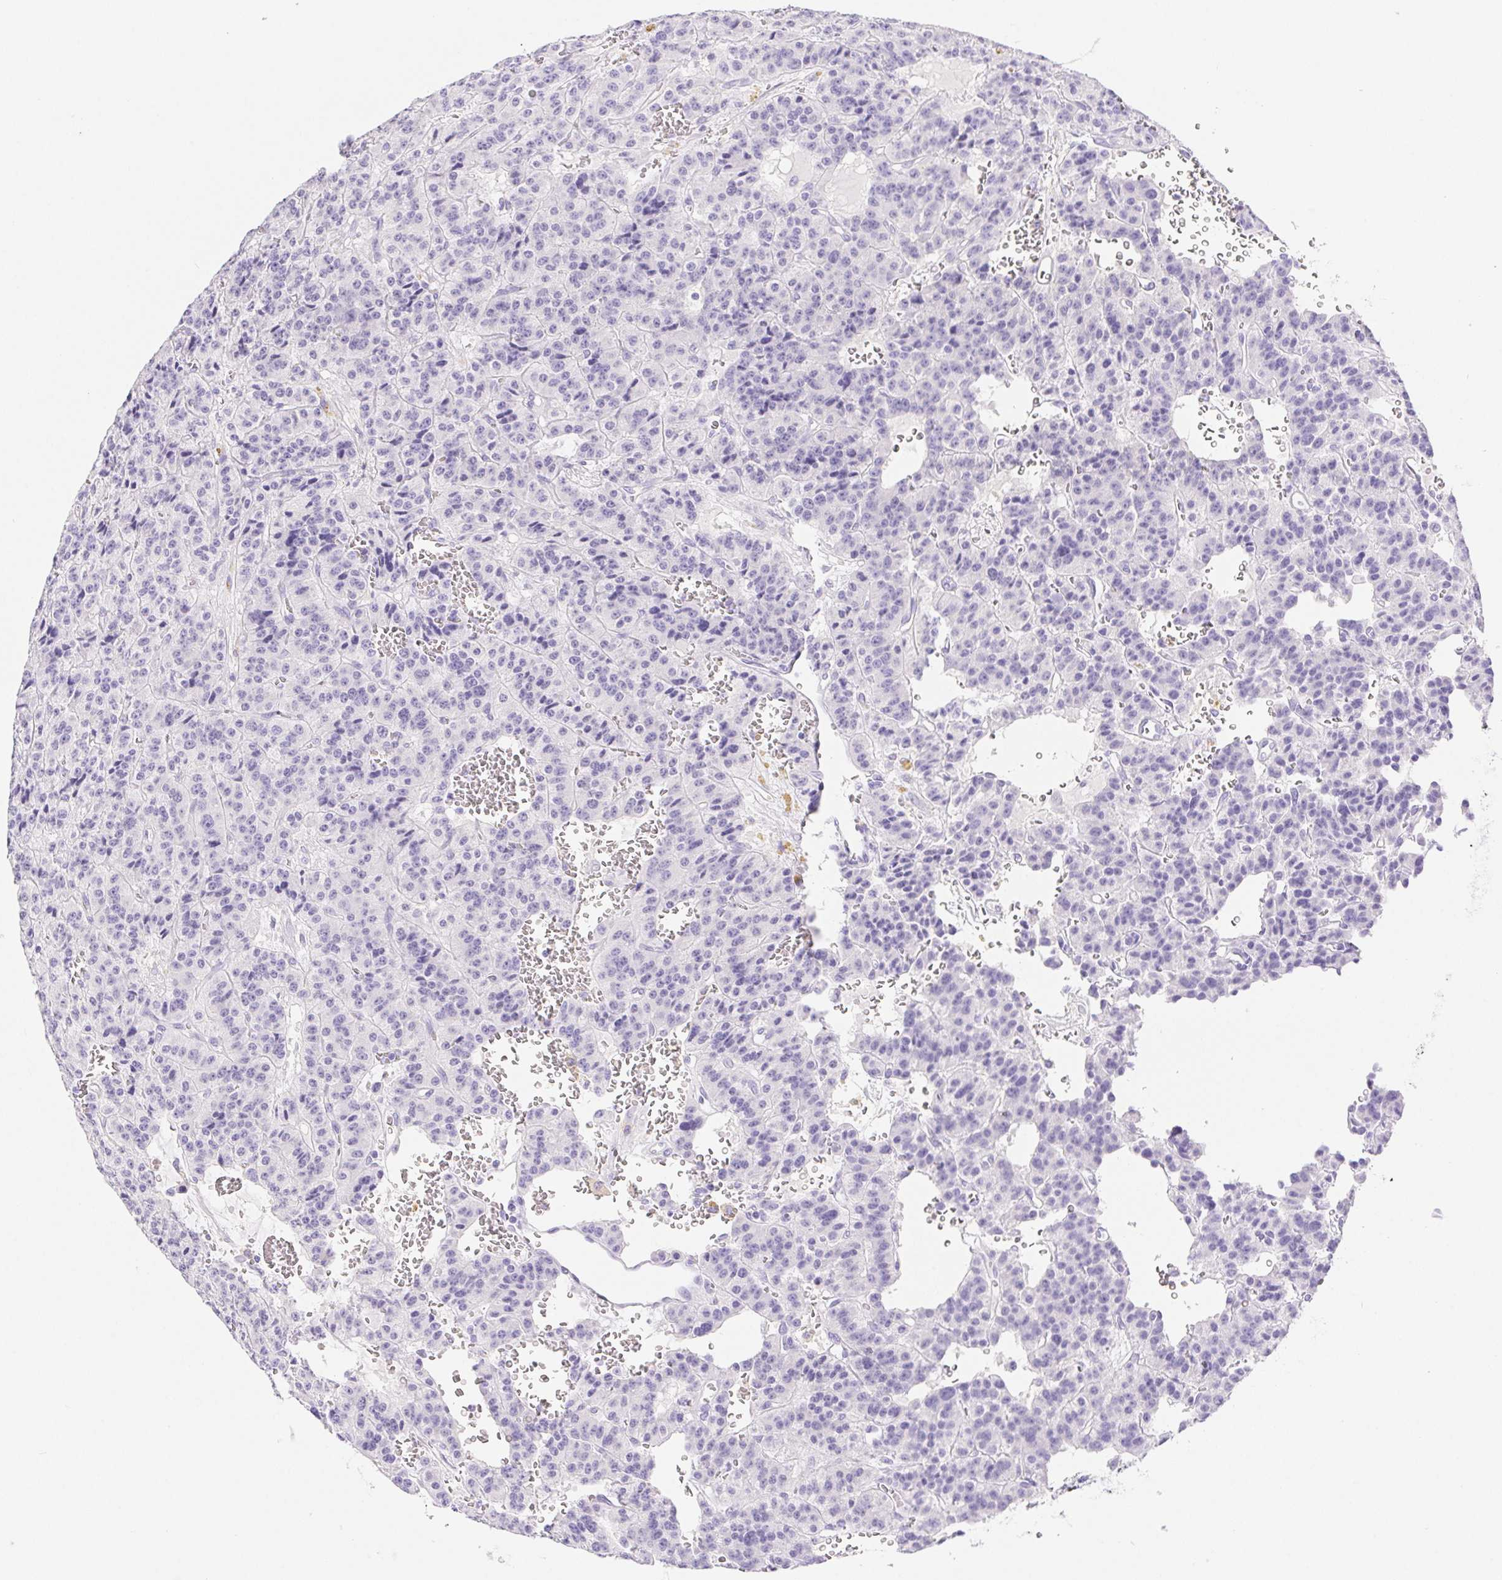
{"staining": {"intensity": "negative", "quantity": "none", "location": "none"}, "tissue": "carcinoid", "cell_type": "Tumor cells", "image_type": "cancer", "snomed": [{"axis": "morphology", "description": "Carcinoid, malignant, NOS"}, {"axis": "topography", "description": "Lung"}], "caption": "This is an immunohistochemistry (IHC) photomicrograph of human carcinoid. There is no expression in tumor cells.", "gene": "PNLIP", "patient": {"sex": "female", "age": 71}}